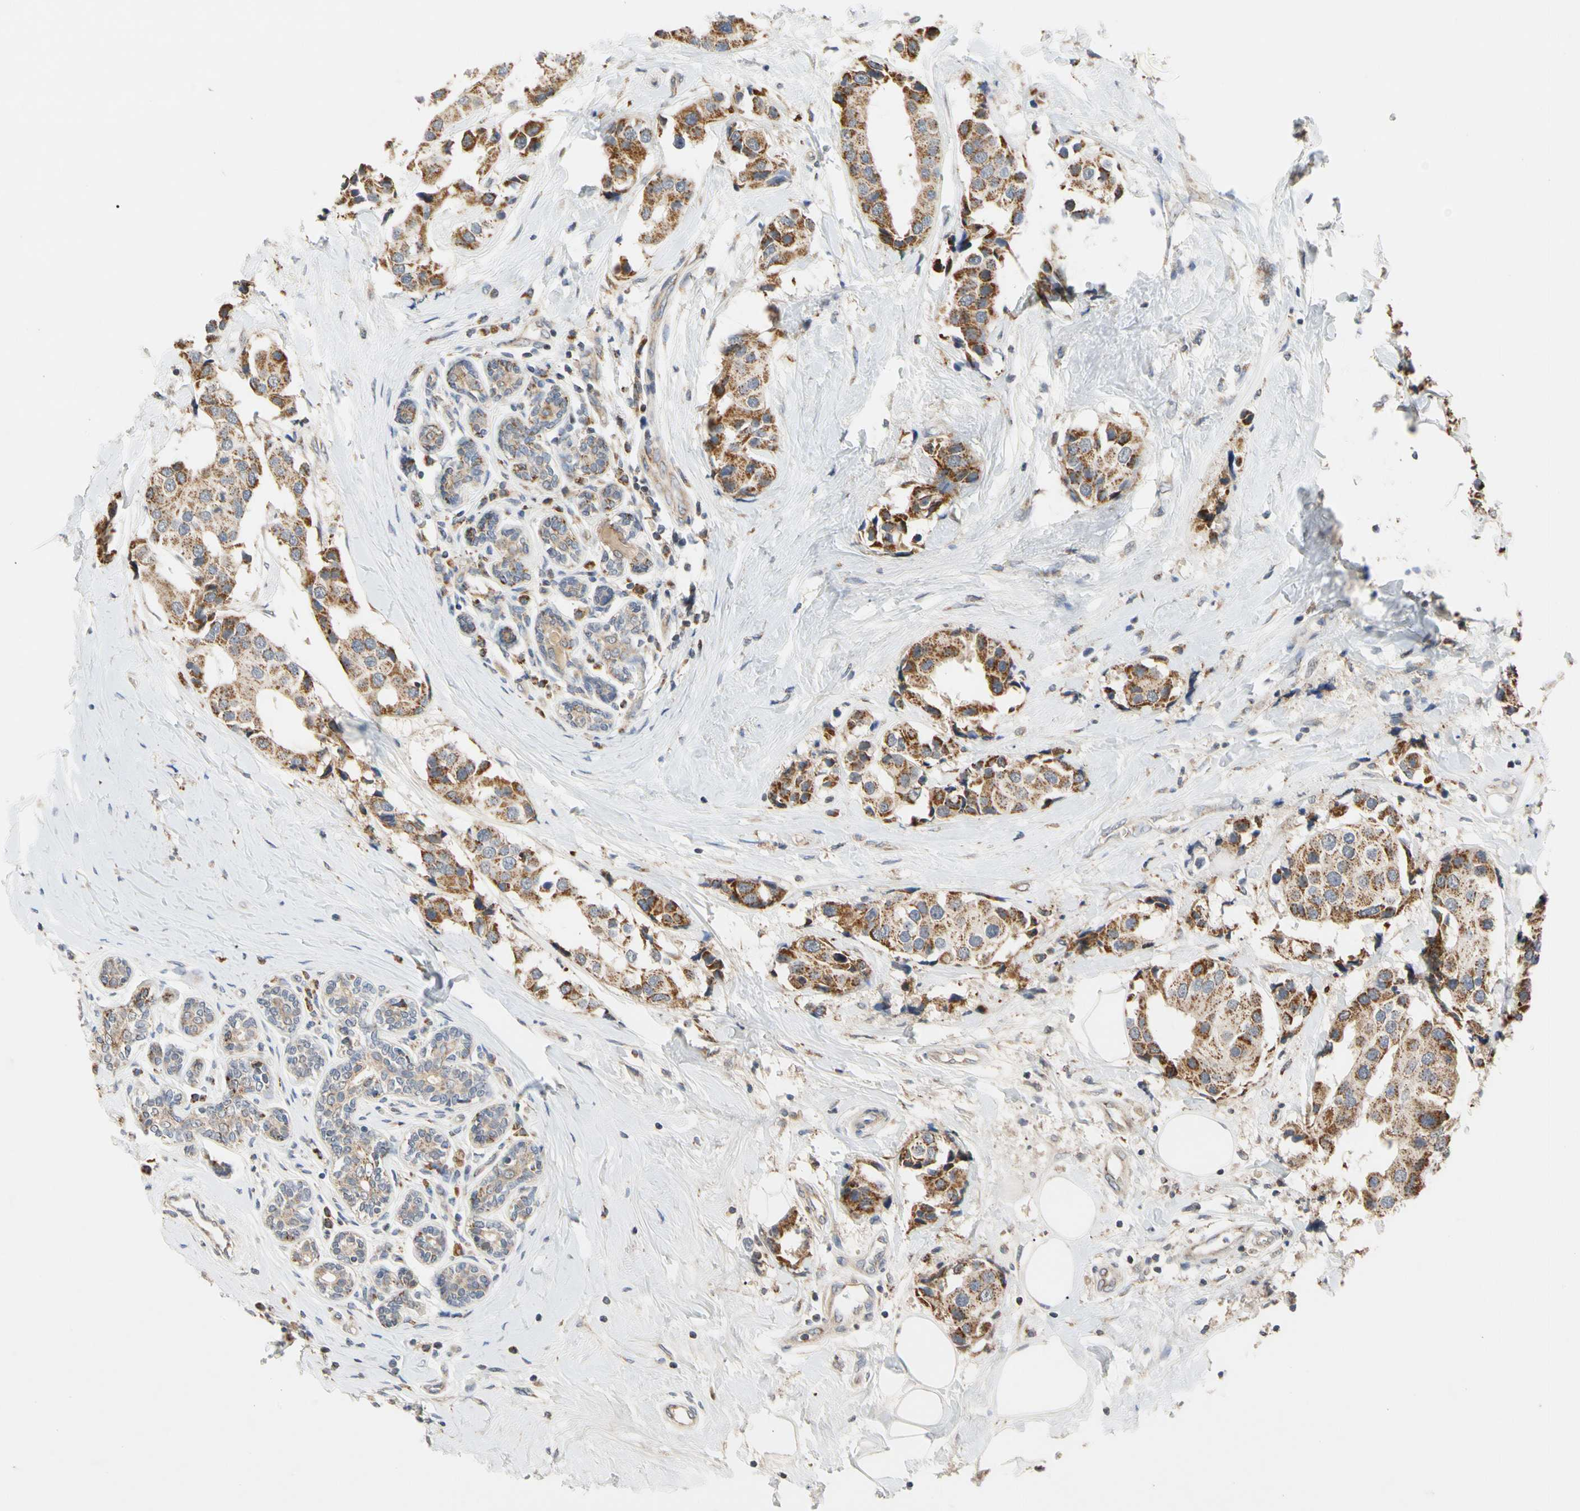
{"staining": {"intensity": "strong", "quantity": ">75%", "location": "cytoplasmic/membranous"}, "tissue": "breast cancer", "cell_type": "Tumor cells", "image_type": "cancer", "snomed": [{"axis": "morphology", "description": "Normal tissue, NOS"}, {"axis": "morphology", "description": "Duct carcinoma"}, {"axis": "topography", "description": "Breast"}], "caption": "DAB (3,3'-diaminobenzidine) immunohistochemical staining of human breast infiltrating ductal carcinoma demonstrates strong cytoplasmic/membranous protein positivity in about >75% of tumor cells.", "gene": "GPD2", "patient": {"sex": "female", "age": 39}}